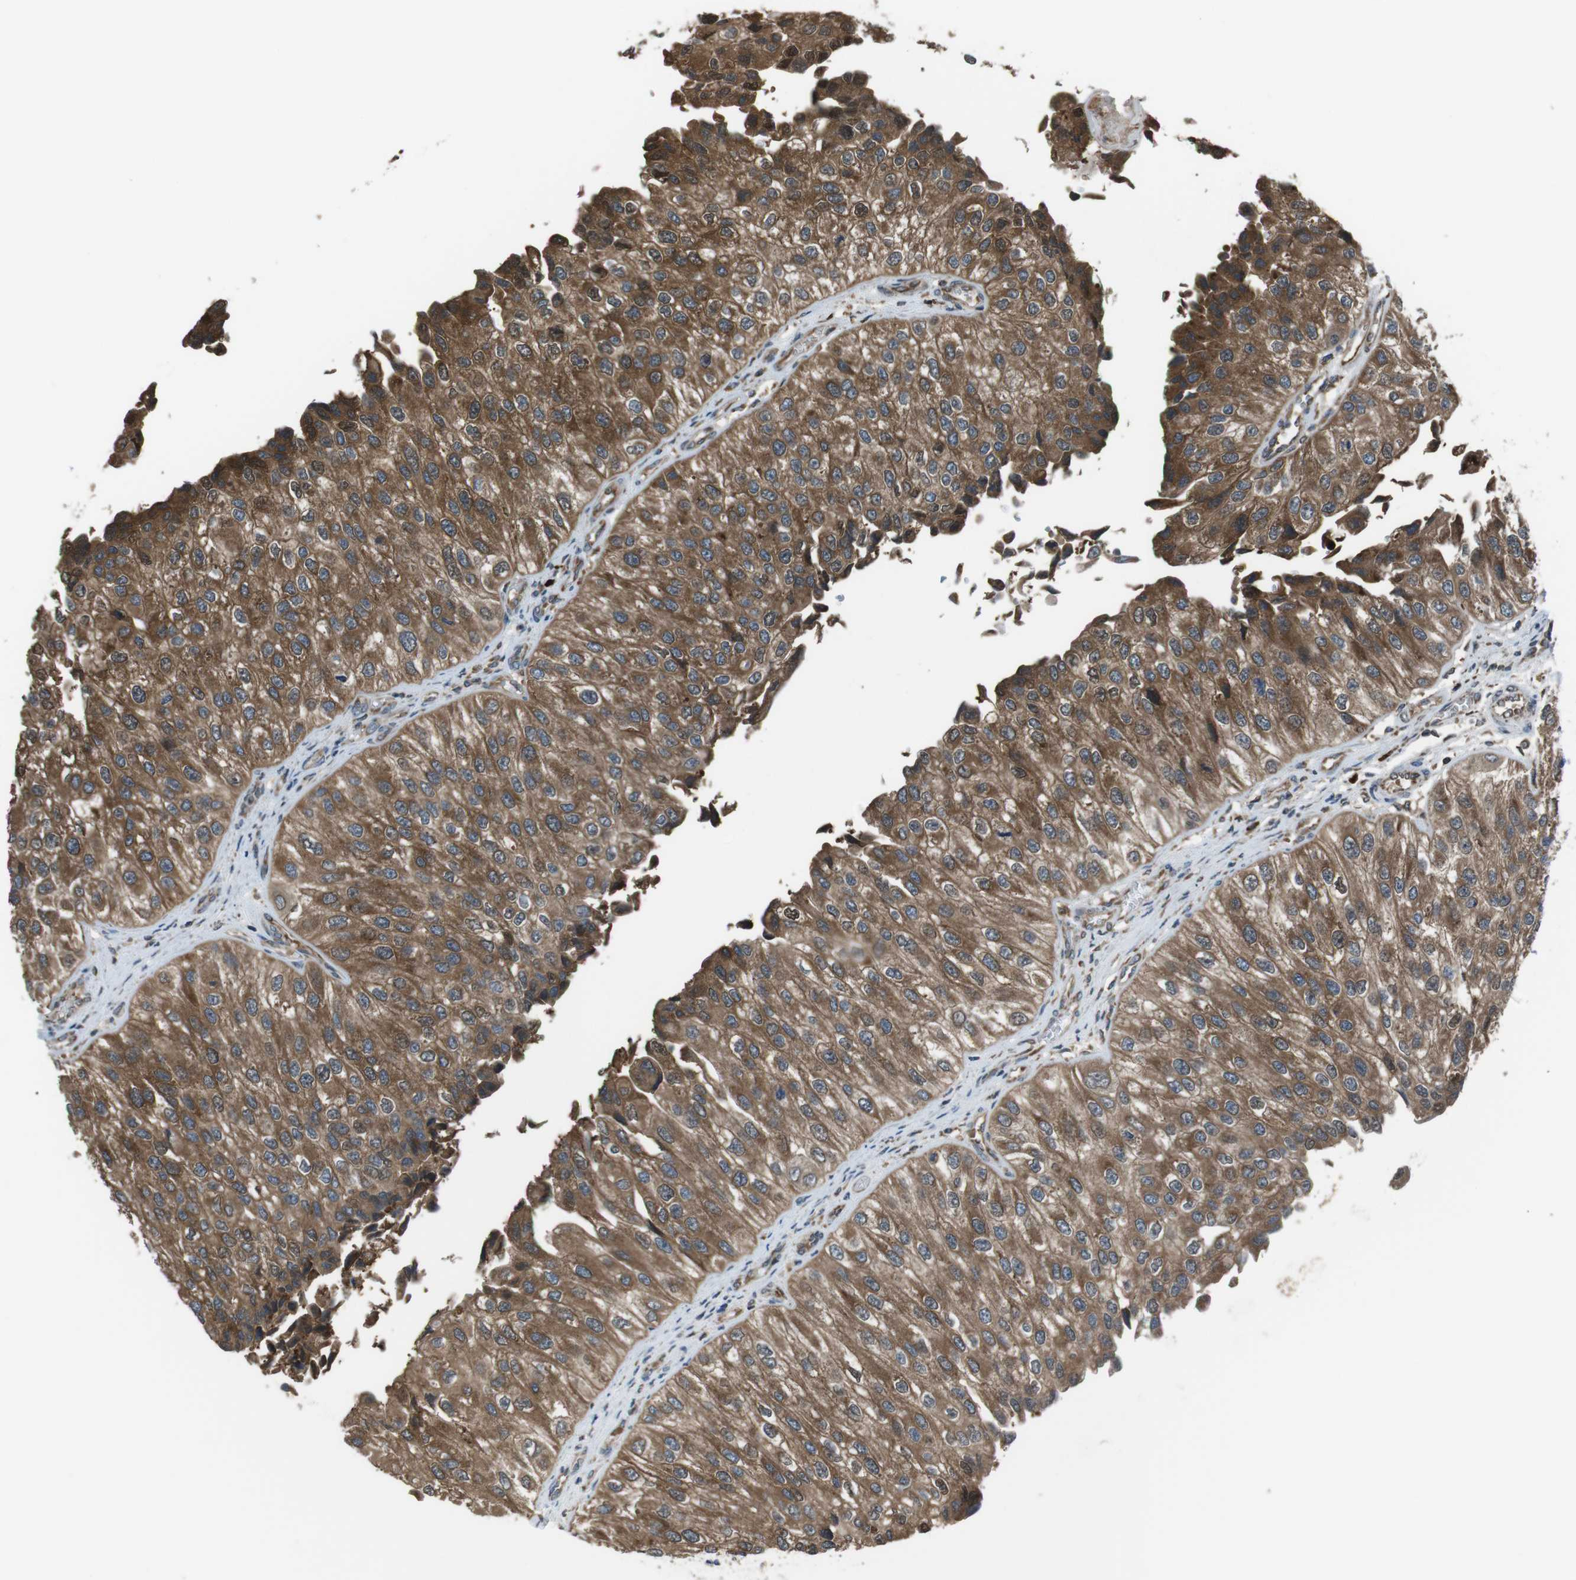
{"staining": {"intensity": "moderate", "quantity": ">75%", "location": "cytoplasmic/membranous"}, "tissue": "urothelial cancer", "cell_type": "Tumor cells", "image_type": "cancer", "snomed": [{"axis": "morphology", "description": "Urothelial carcinoma, High grade"}, {"axis": "topography", "description": "Kidney"}, {"axis": "topography", "description": "Urinary bladder"}], "caption": "Protein staining of high-grade urothelial carcinoma tissue exhibits moderate cytoplasmic/membranous positivity in about >75% of tumor cells. The staining was performed using DAB to visualize the protein expression in brown, while the nuclei were stained in blue with hematoxylin (Magnification: 20x).", "gene": "SSR3", "patient": {"sex": "male", "age": 77}}